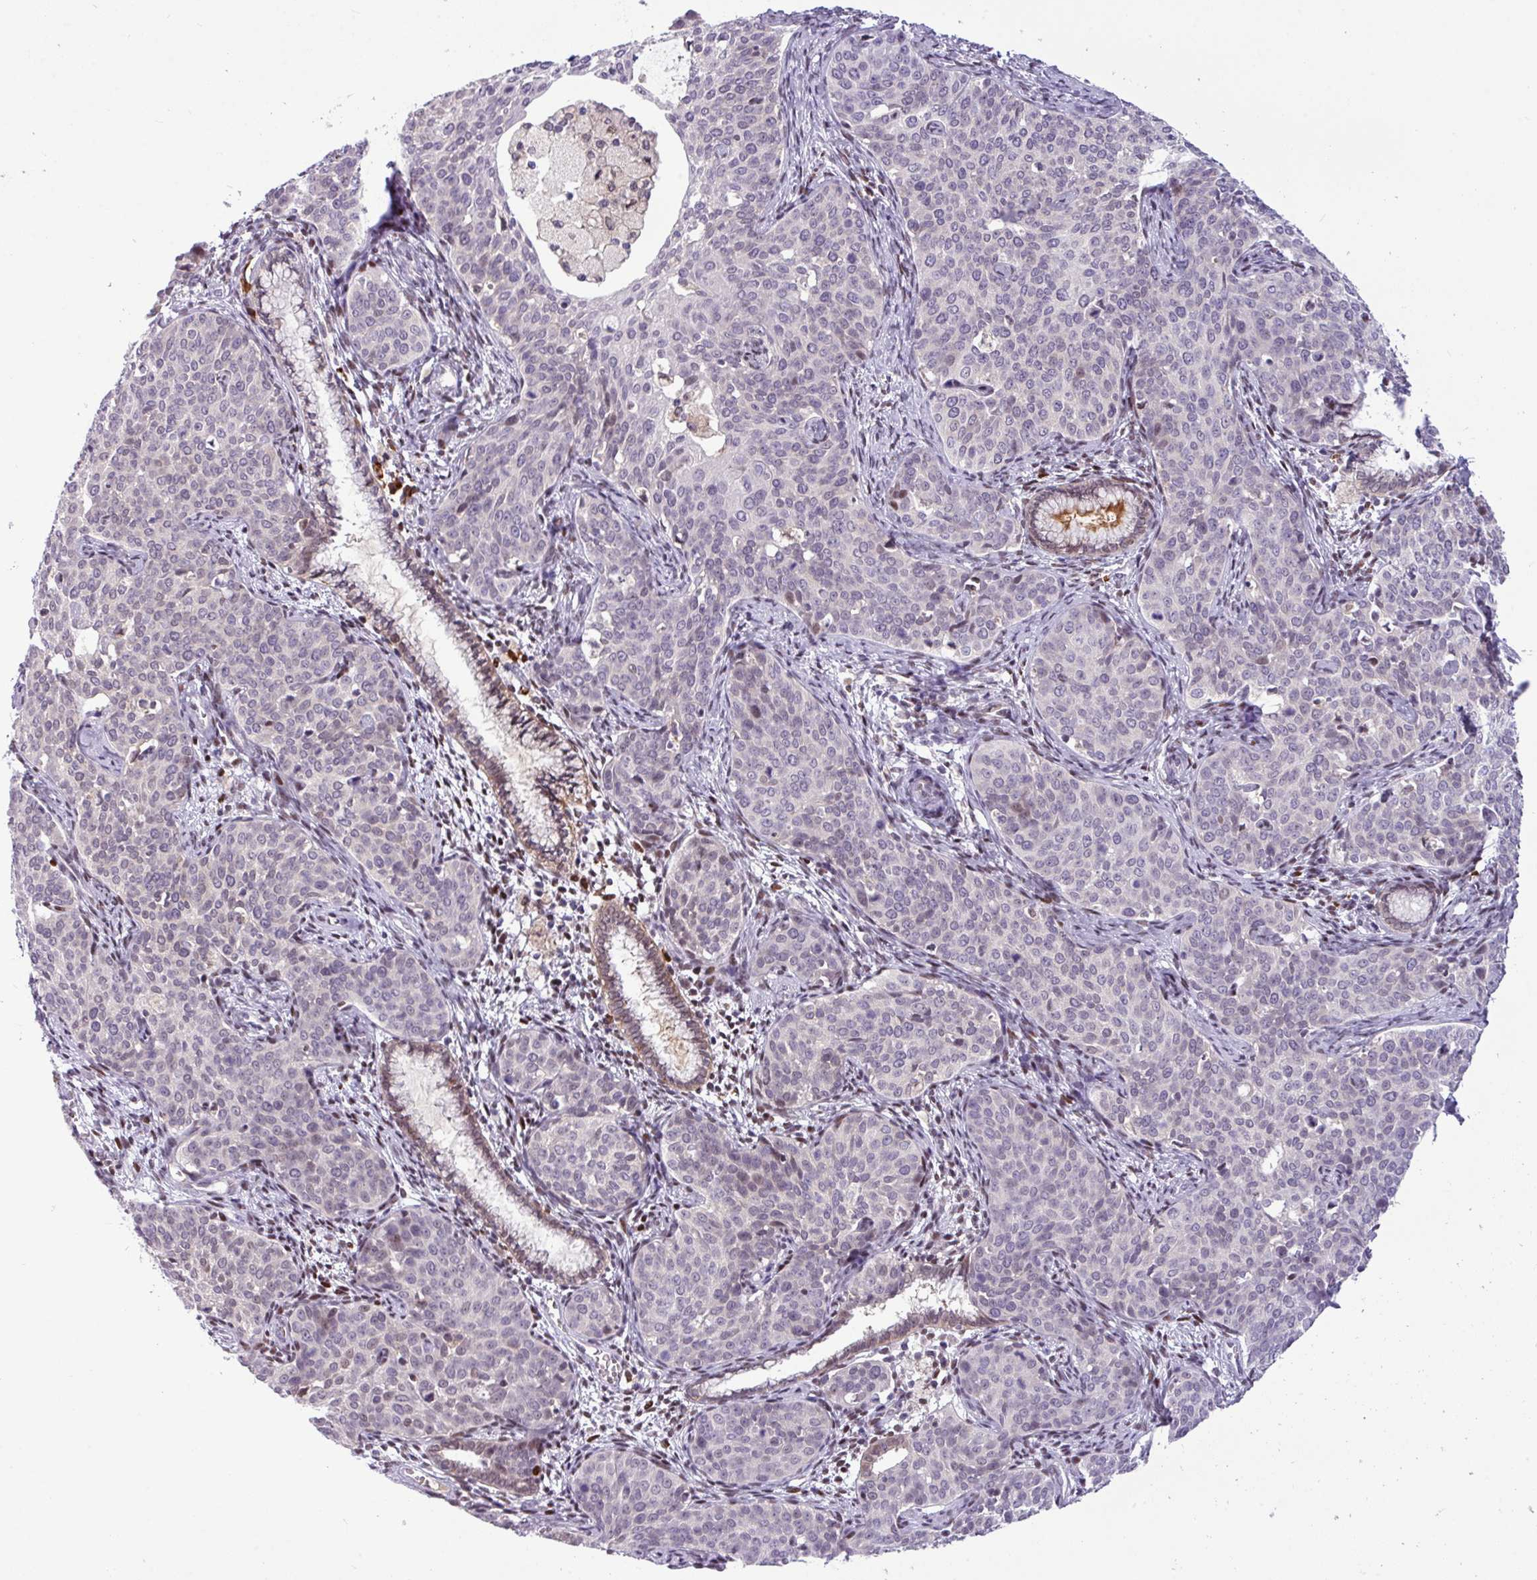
{"staining": {"intensity": "negative", "quantity": "none", "location": "none"}, "tissue": "cervical cancer", "cell_type": "Tumor cells", "image_type": "cancer", "snomed": [{"axis": "morphology", "description": "Squamous cell carcinoma, NOS"}, {"axis": "topography", "description": "Cervix"}], "caption": "The micrograph demonstrates no significant positivity in tumor cells of cervical squamous cell carcinoma.", "gene": "SLC66A2", "patient": {"sex": "female", "age": 44}}